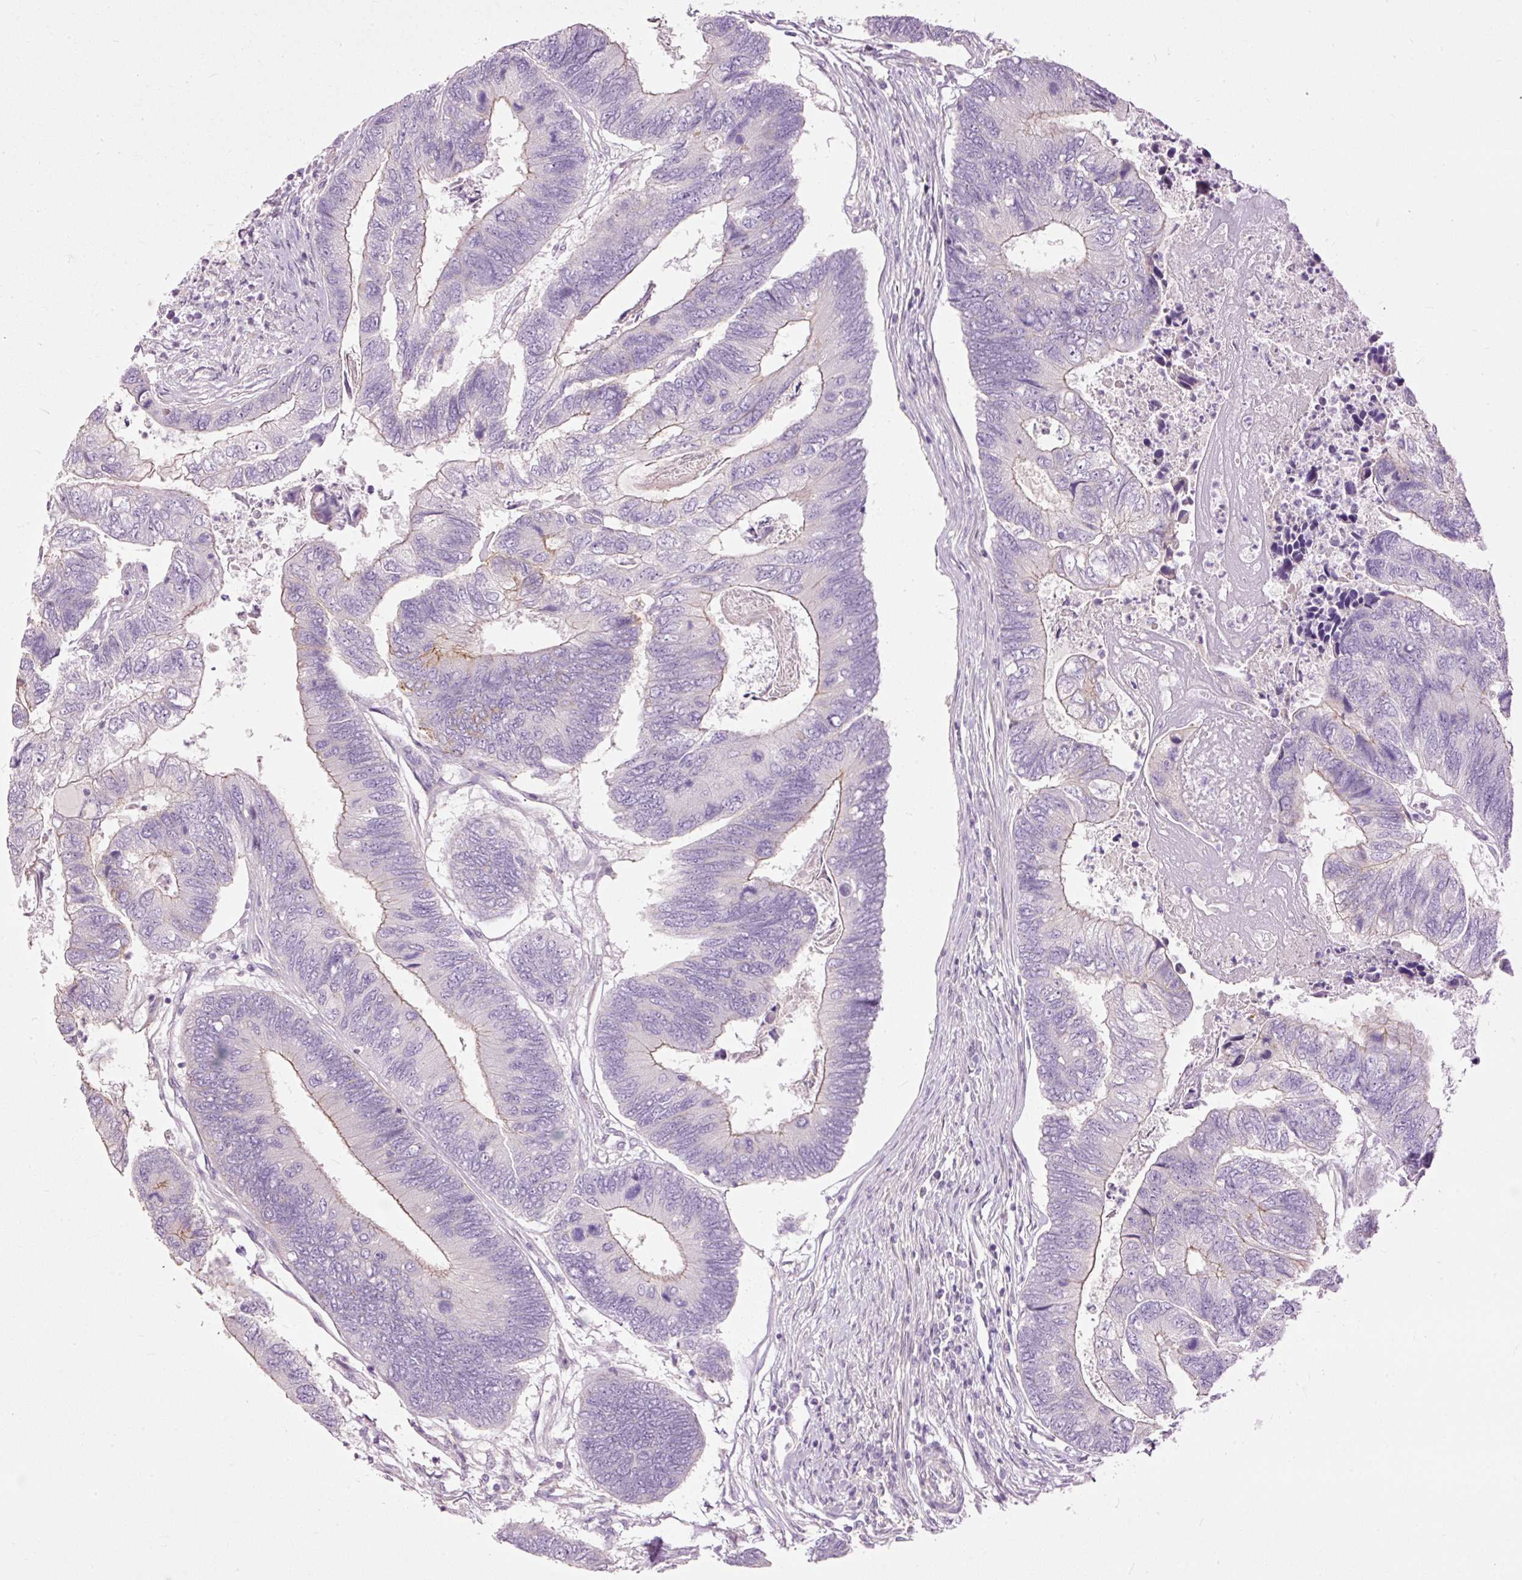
{"staining": {"intensity": "weak", "quantity": "<25%", "location": "cytoplasmic/membranous"}, "tissue": "colorectal cancer", "cell_type": "Tumor cells", "image_type": "cancer", "snomed": [{"axis": "morphology", "description": "Adenocarcinoma, NOS"}, {"axis": "topography", "description": "Colon"}], "caption": "DAB immunohistochemical staining of adenocarcinoma (colorectal) displays no significant expression in tumor cells.", "gene": "FCRL4", "patient": {"sex": "female", "age": 67}}